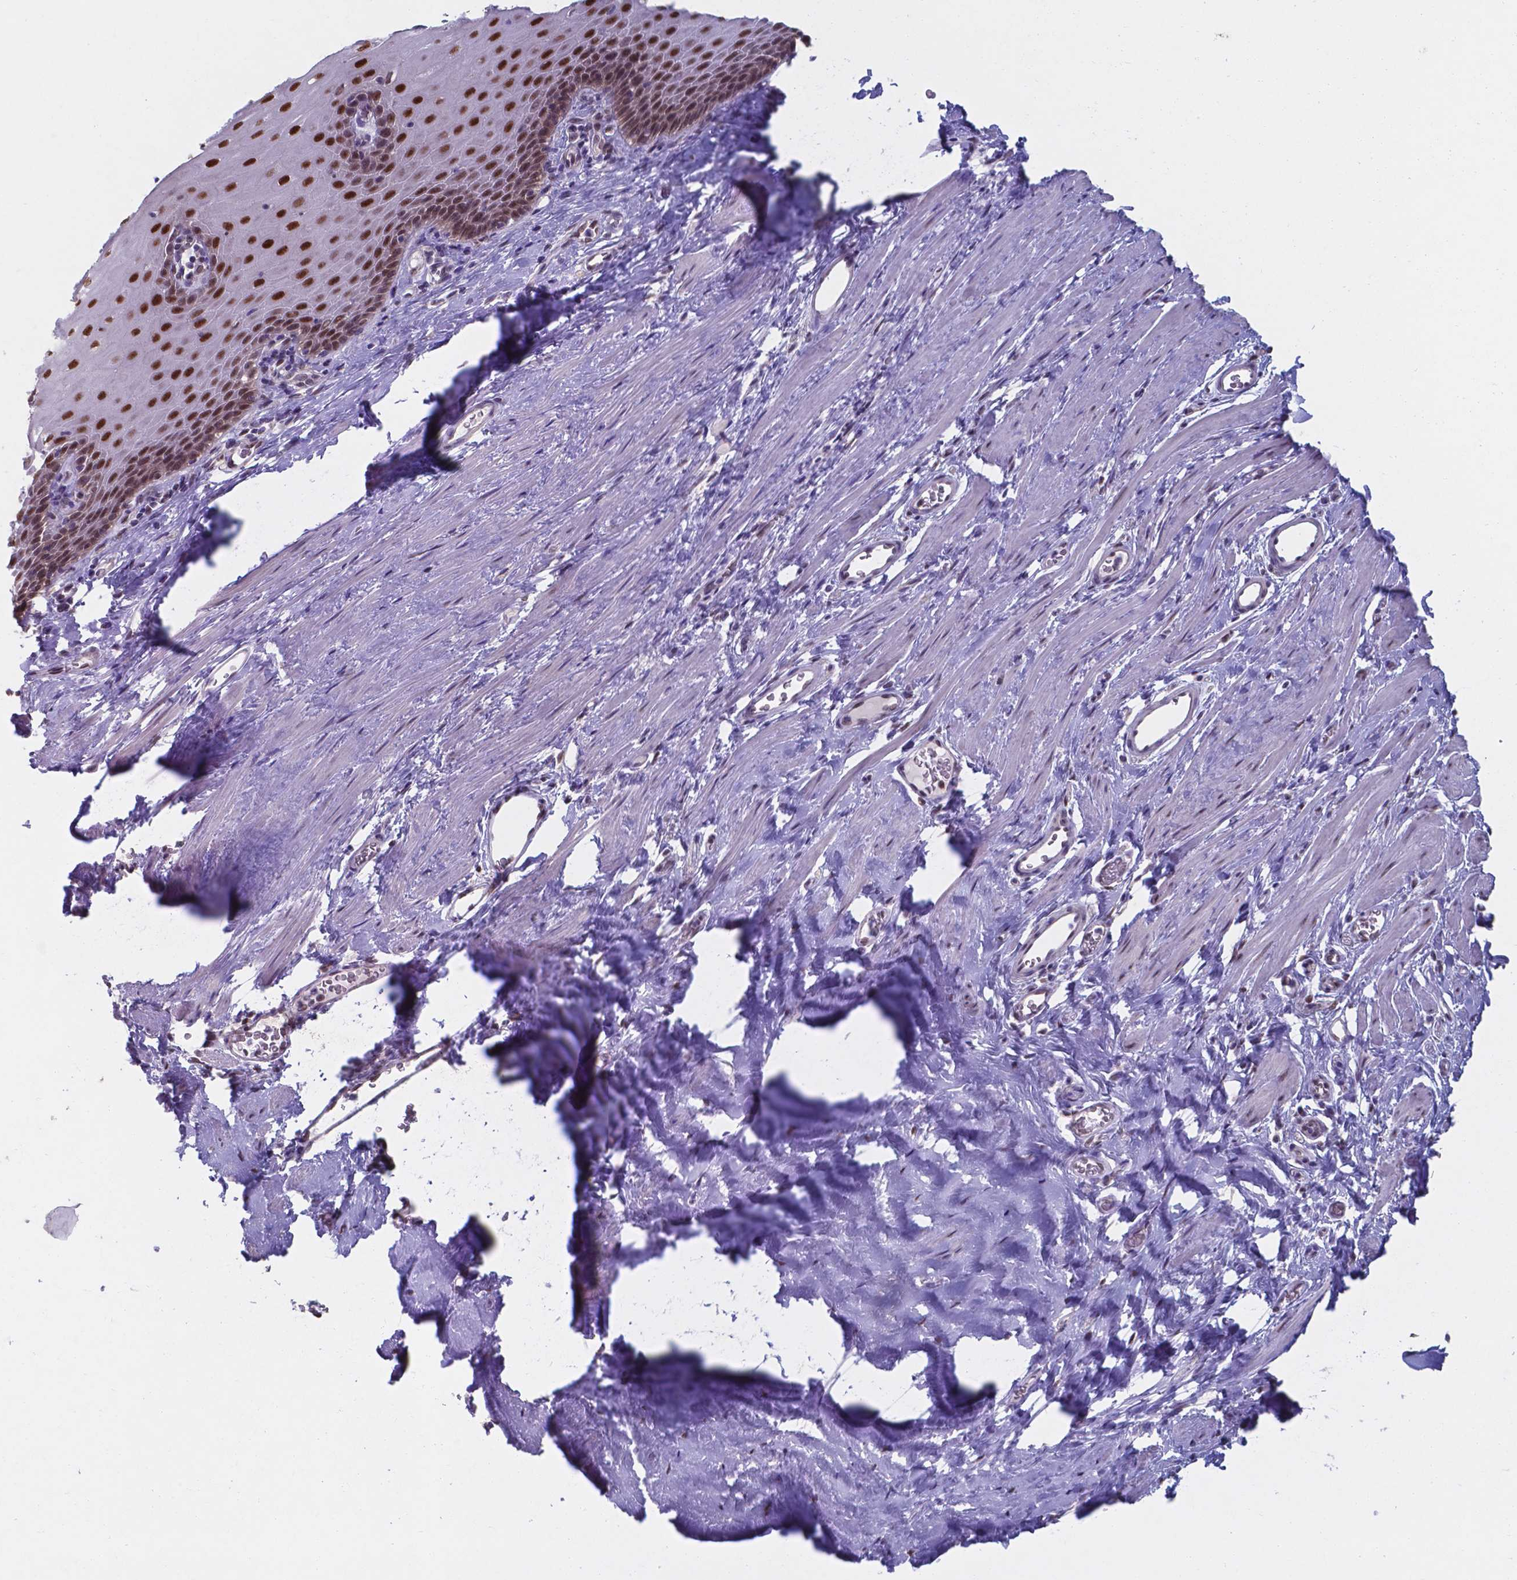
{"staining": {"intensity": "strong", "quantity": ">75%", "location": "nuclear"}, "tissue": "esophagus", "cell_type": "Squamous epithelial cells", "image_type": "normal", "snomed": [{"axis": "morphology", "description": "Normal tissue, NOS"}, {"axis": "topography", "description": "Esophagus"}], "caption": "A micrograph of human esophagus stained for a protein reveals strong nuclear brown staining in squamous epithelial cells.", "gene": "UBE2E2", "patient": {"sex": "male", "age": 64}}